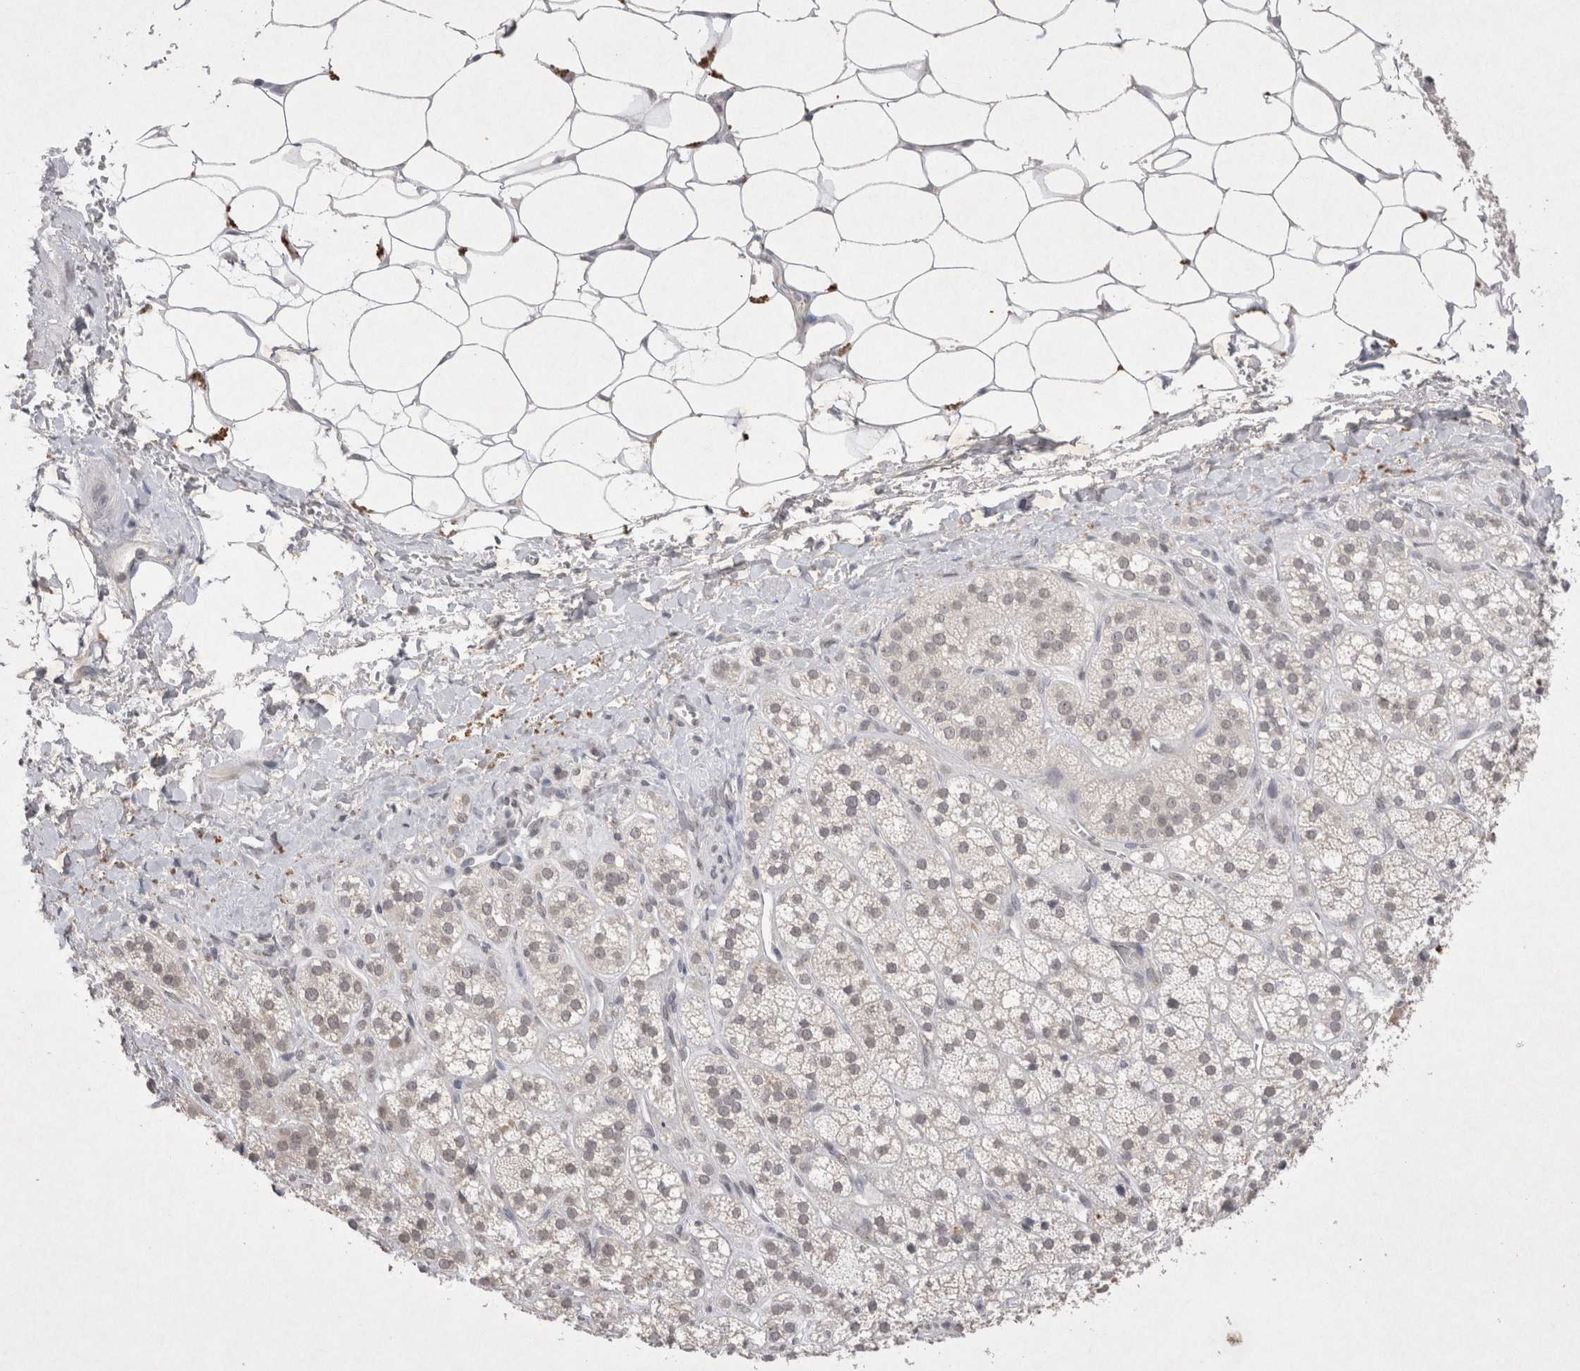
{"staining": {"intensity": "moderate", "quantity": "<25%", "location": "cytoplasmic/membranous"}, "tissue": "adrenal gland", "cell_type": "Glandular cells", "image_type": "normal", "snomed": [{"axis": "morphology", "description": "Normal tissue, NOS"}, {"axis": "topography", "description": "Adrenal gland"}], "caption": "Approximately <25% of glandular cells in unremarkable human adrenal gland display moderate cytoplasmic/membranous protein staining as visualized by brown immunohistochemical staining.", "gene": "LYVE1", "patient": {"sex": "male", "age": 56}}